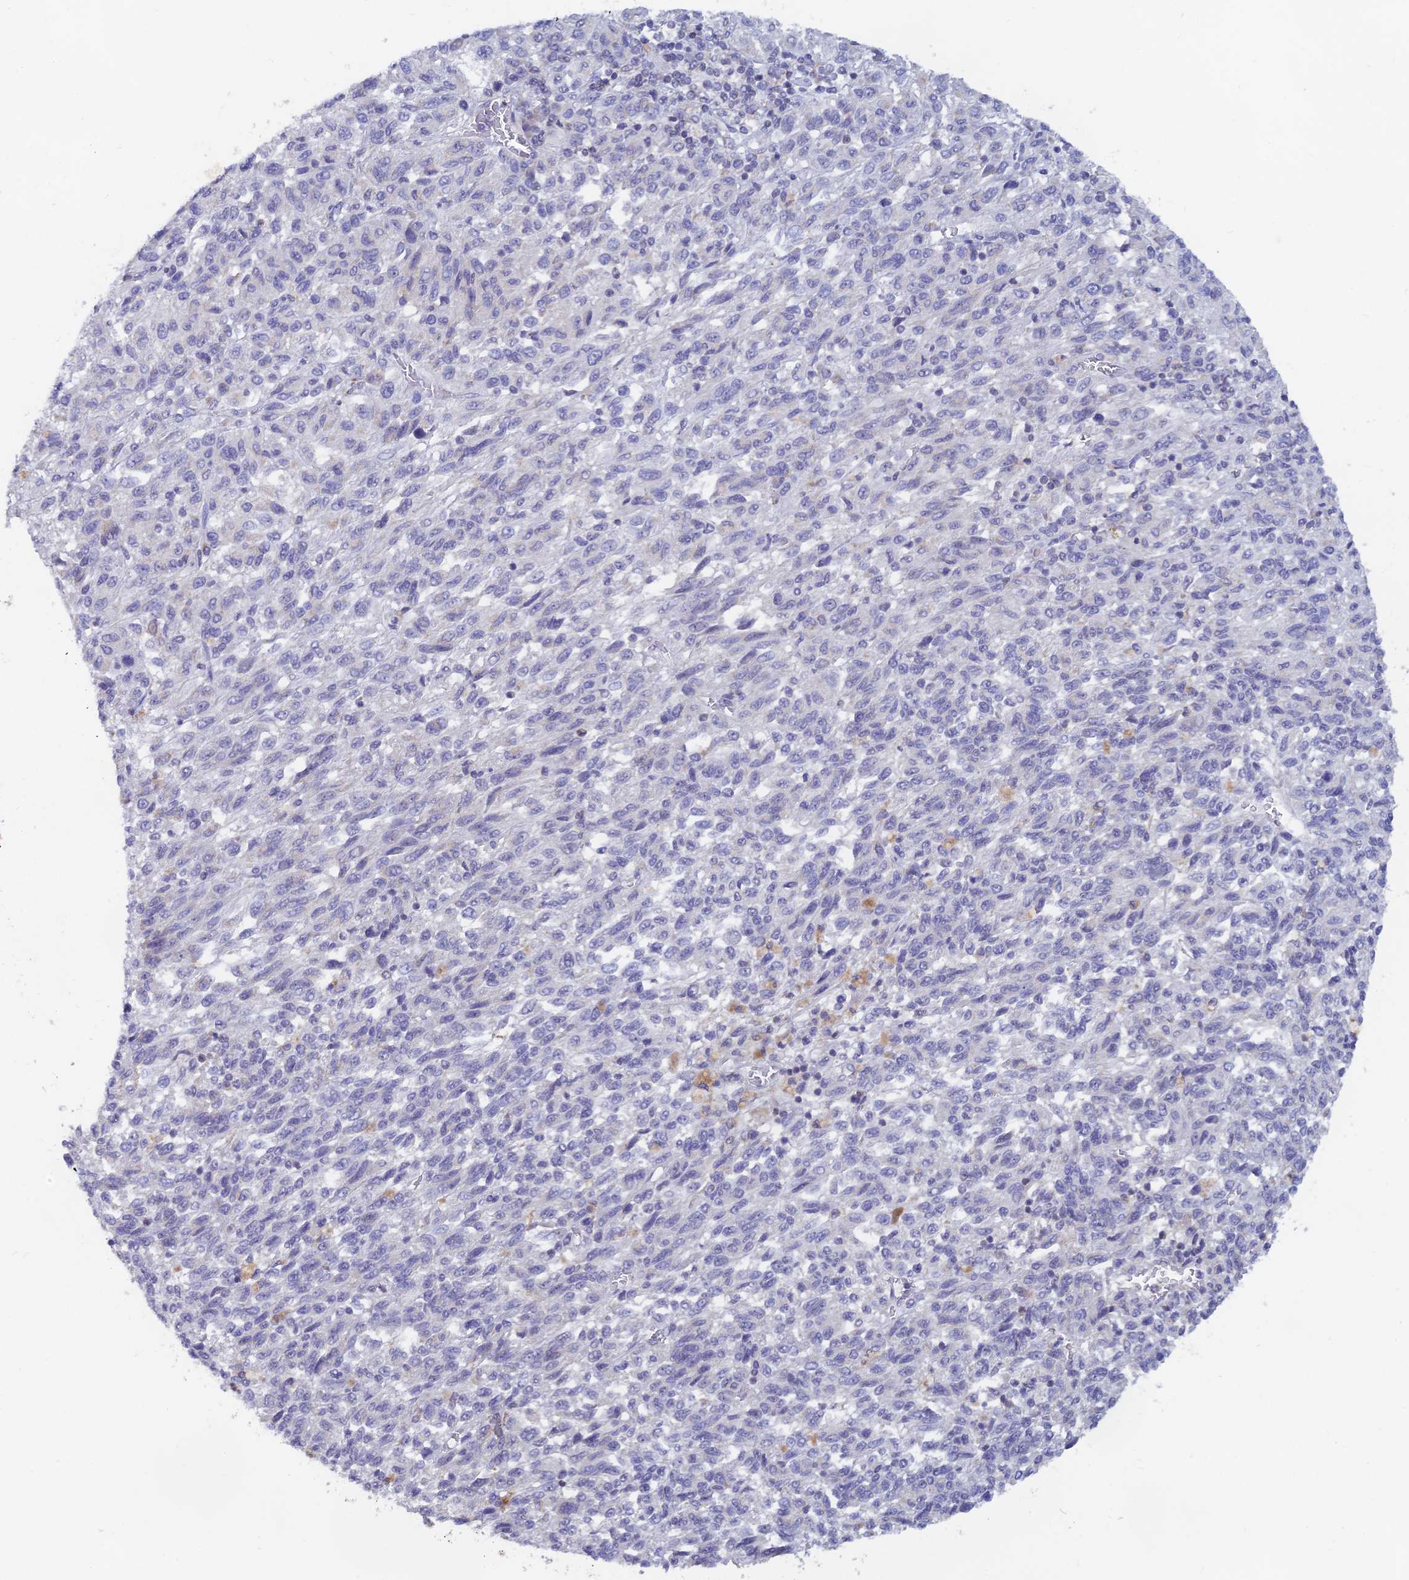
{"staining": {"intensity": "negative", "quantity": "none", "location": "none"}, "tissue": "melanoma", "cell_type": "Tumor cells", "image_type": "cancer", "snomed": [{"axis": "morphology", "description": "Malignant melanoma, Metastatic site"}, {"axis": "topography", "description": "Lung"}], "caption": "Image shows no significant protein expression in tumor cells of malignant melanoma (metastatic site).", "gene": "LRIF1", "patient": {"sex": "male", "age": 64}}